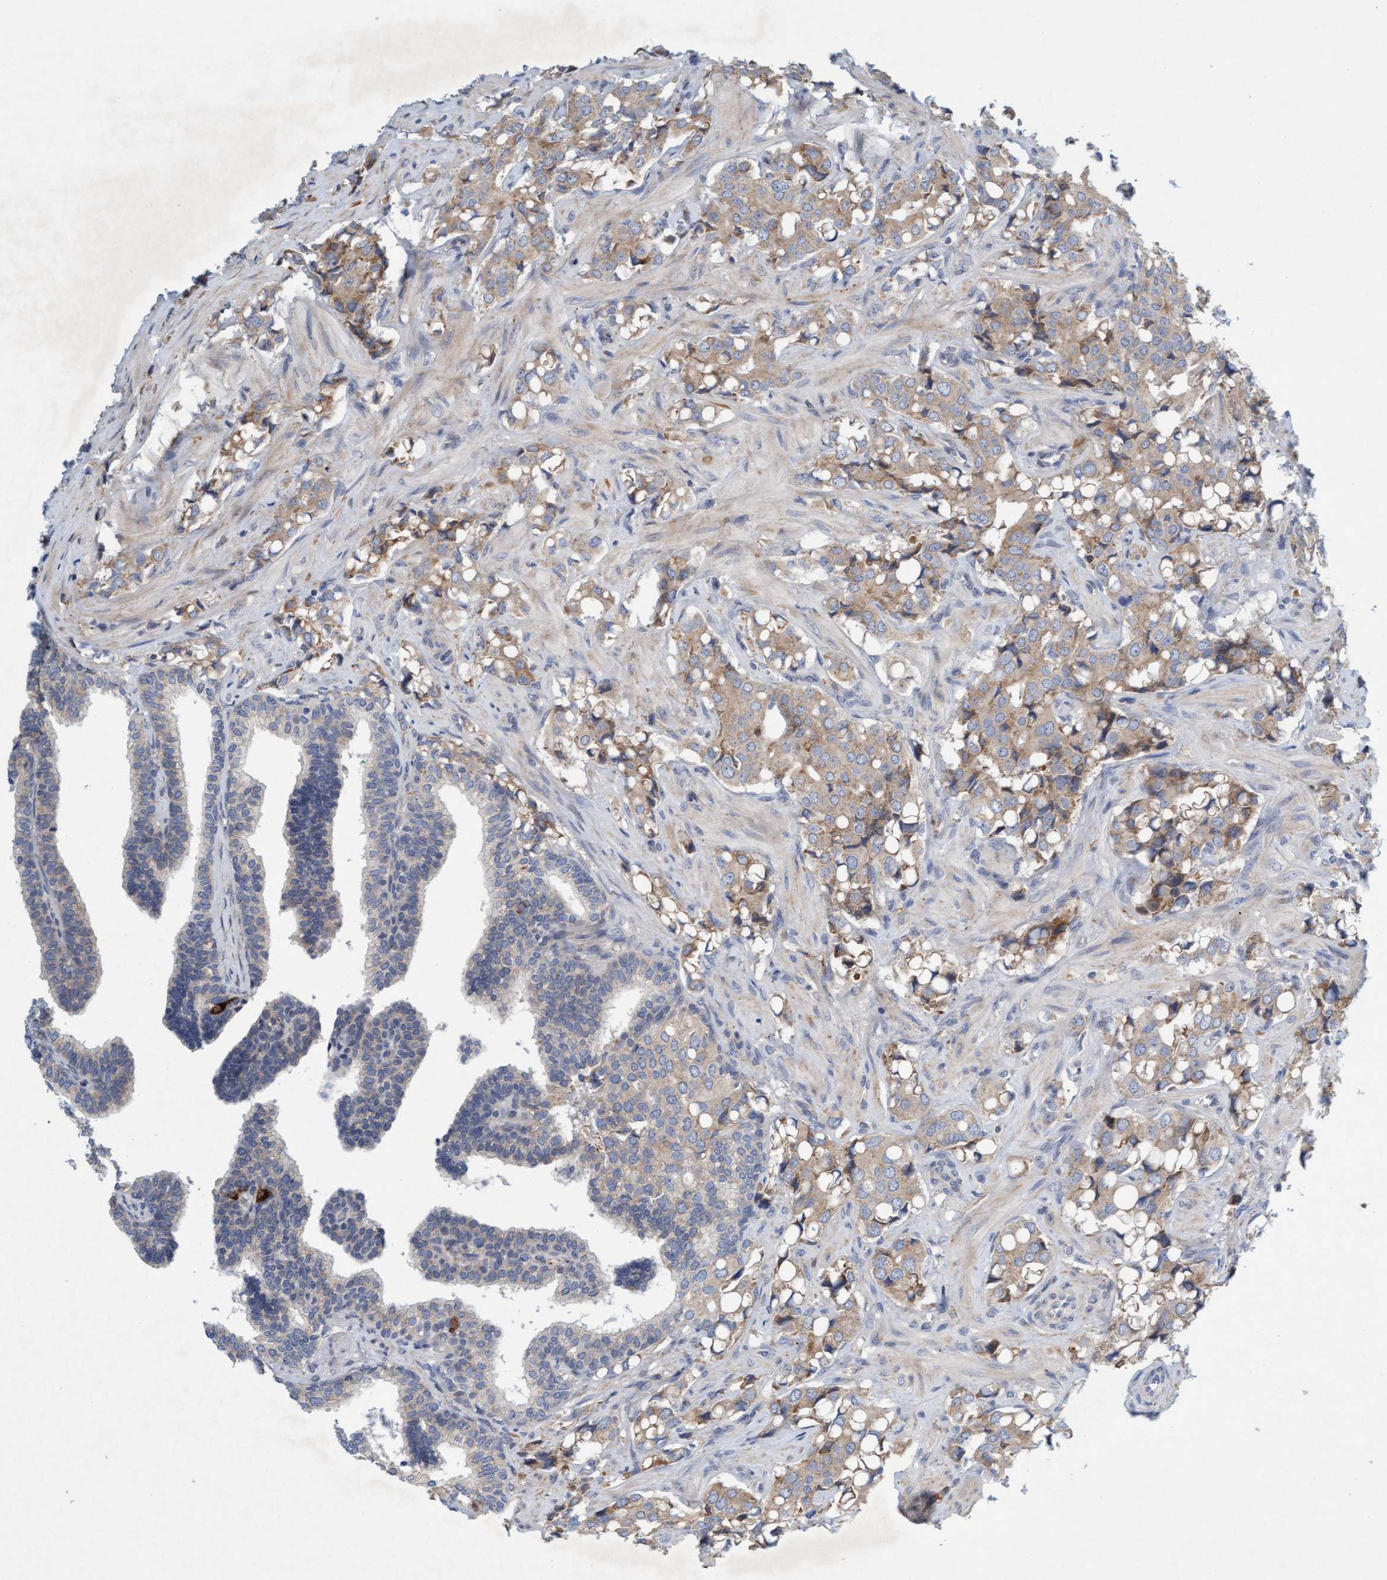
{"staining": {"intensity": "weak", "quantity": ">75%", "location": "cytoplasmic/membranous"}, "tissue": "prostate cancer", "cell_type": "Tumor cells", "image_type": "cancer", "snomed": [{"axis": "morphology", "description": "Adenocarcinoma, High grade"}, {"axis": "topography", "description": "Prostate"}], "caption": "Immunohistochemical staining of human prostate cancer (high-grade adenocarcinoma) displays low levels of weak cytoplasmic/membranous protein positivity in approximately >75% of tumor cells.", "gene": "DDHD2", "patient": {"sex": "male", "age": 52}}